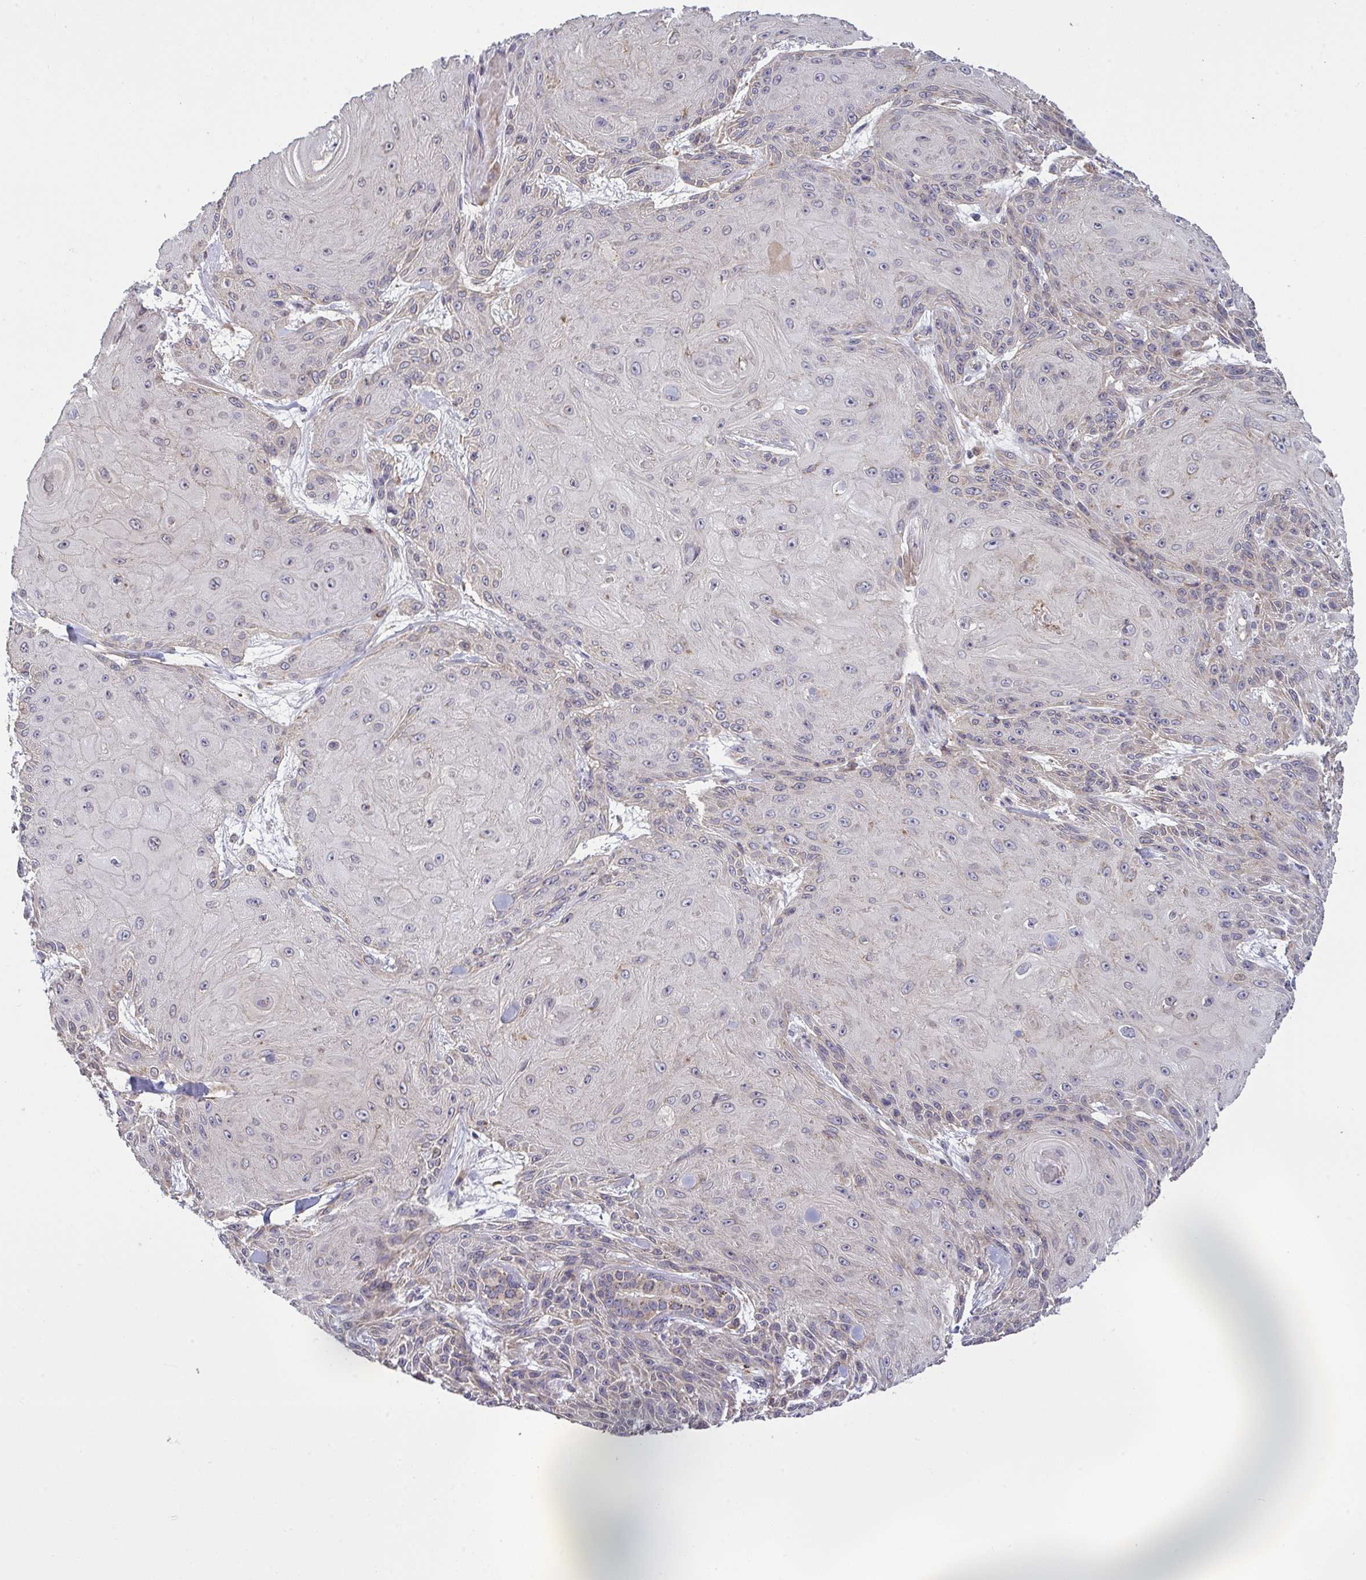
{"staining": {"intensity": "negative", "quantity": "none", "location": "none"}, "tissue": "skin cancer", "cell_type": "Tumor cells", "image_type": "cancer", "snomed": [{"axis": "morphology", "description": "Squamous cell carcinoma, NOS"}, {"axis": "topography", "description": "Skin"}], "caption": "Immunohistochemistry (IHC) image of human skin squamous cell carcinoma stained for a protein (brown), which reveals no positivity in tumor cells.", "gene": "PPM1H", "patient": {"sex": "male", "age": 88}}